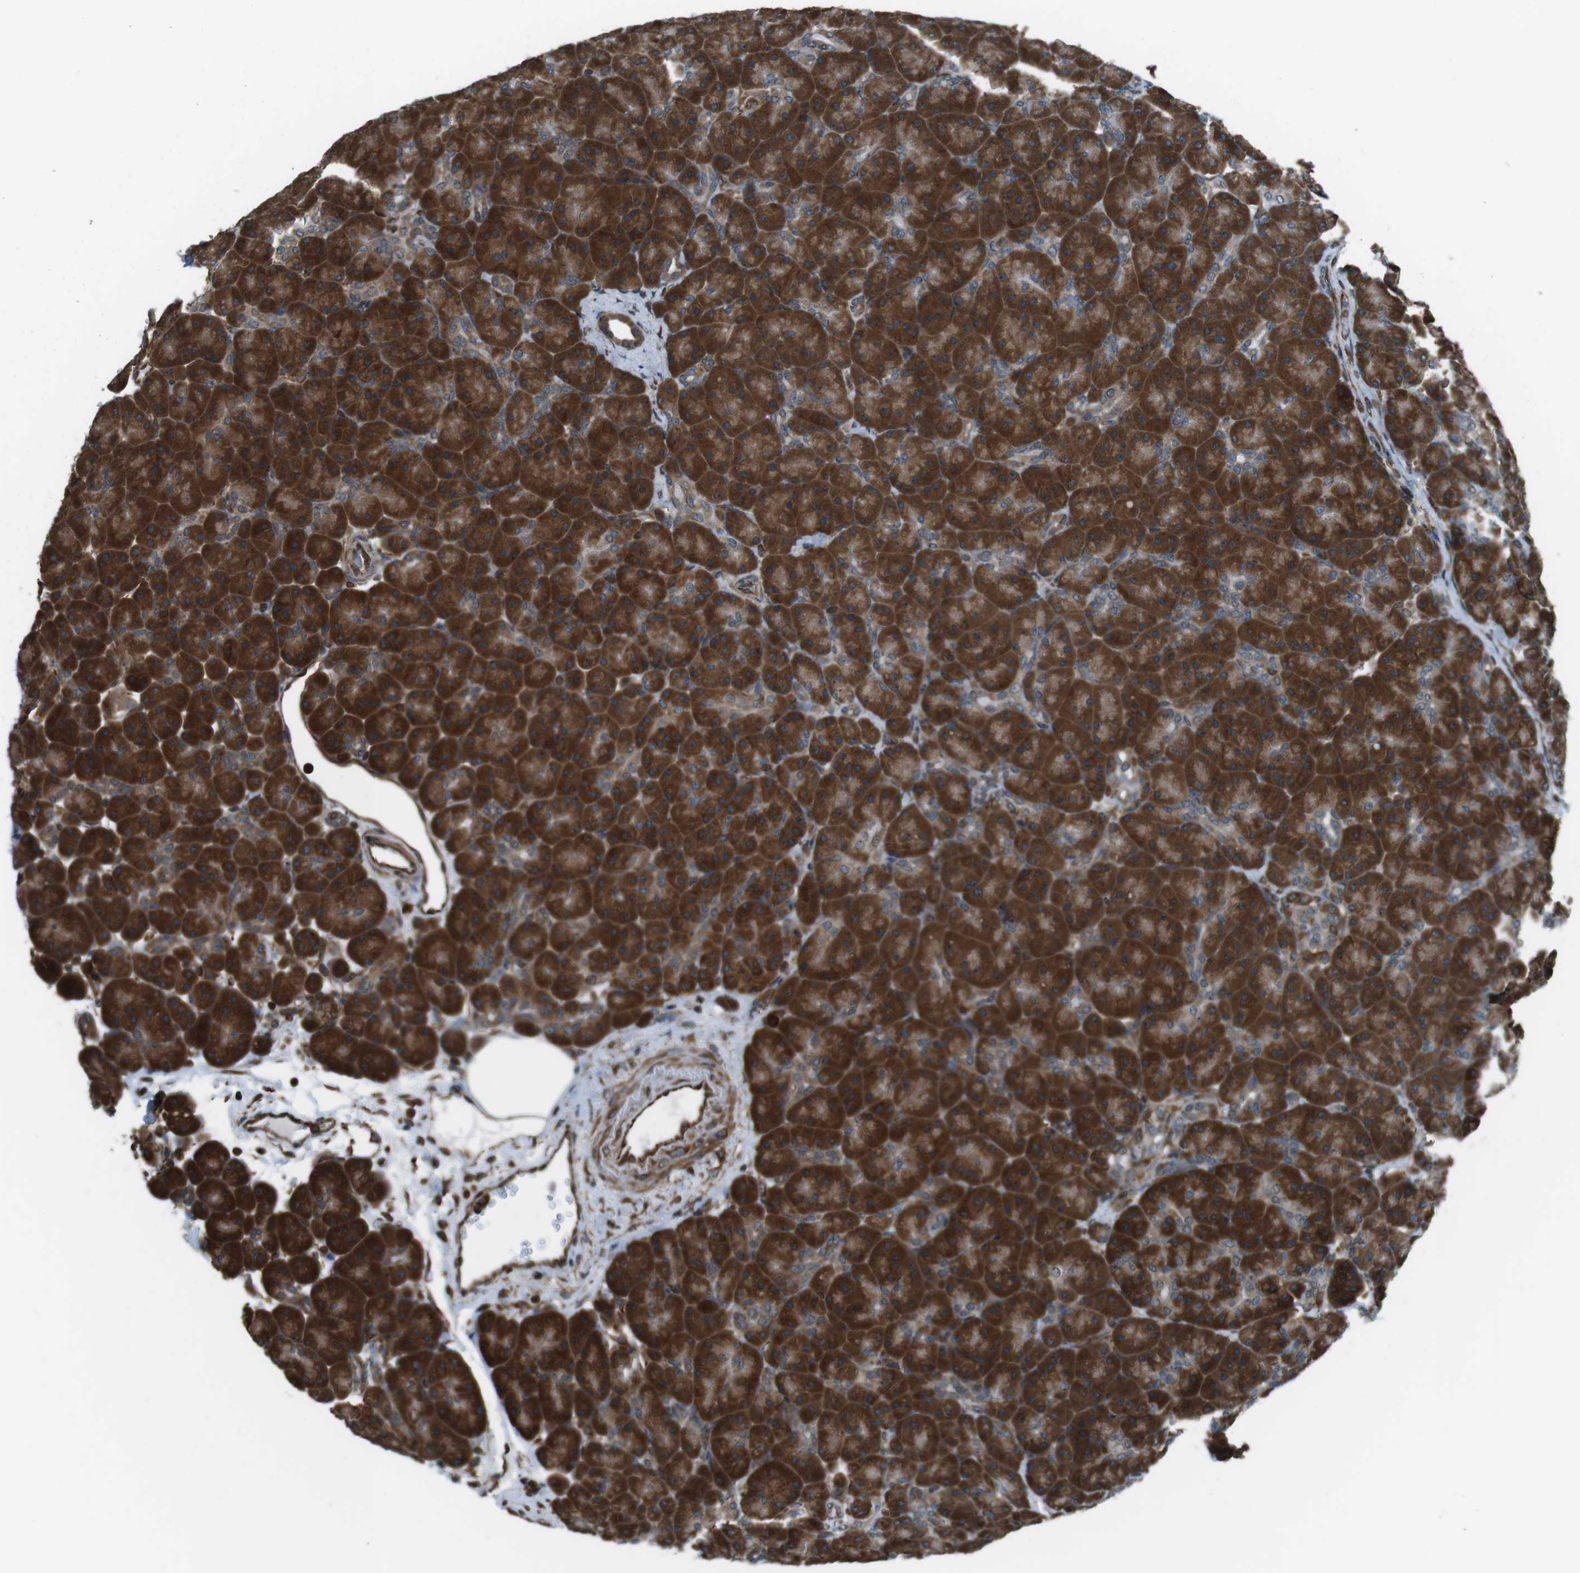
{"staining": {"intensity": "strong", "quantity": ">75%", "location": "cytoplasmic/membranous"}, "tissue": "pancreas", "cell_type": "Exocrine glandular cells", "image_type": "normal", "snomed": [{"axis": "morphology", "description": "Normal tissue, NOS"}, {"axis": "topography", "description": "Pancreas"}], "caption": "Protein staining shows strong cytoplasmic/membranous positivity in approximately >75% of exocrine glandular cells in unremarkable pancreas. Using DAB (brown) and hematoxylin (blue) stains, captured at high magnification using brightfield microscopy.", "gene": "PA2G4", "patient": {"sex": "male", "age": 66}}